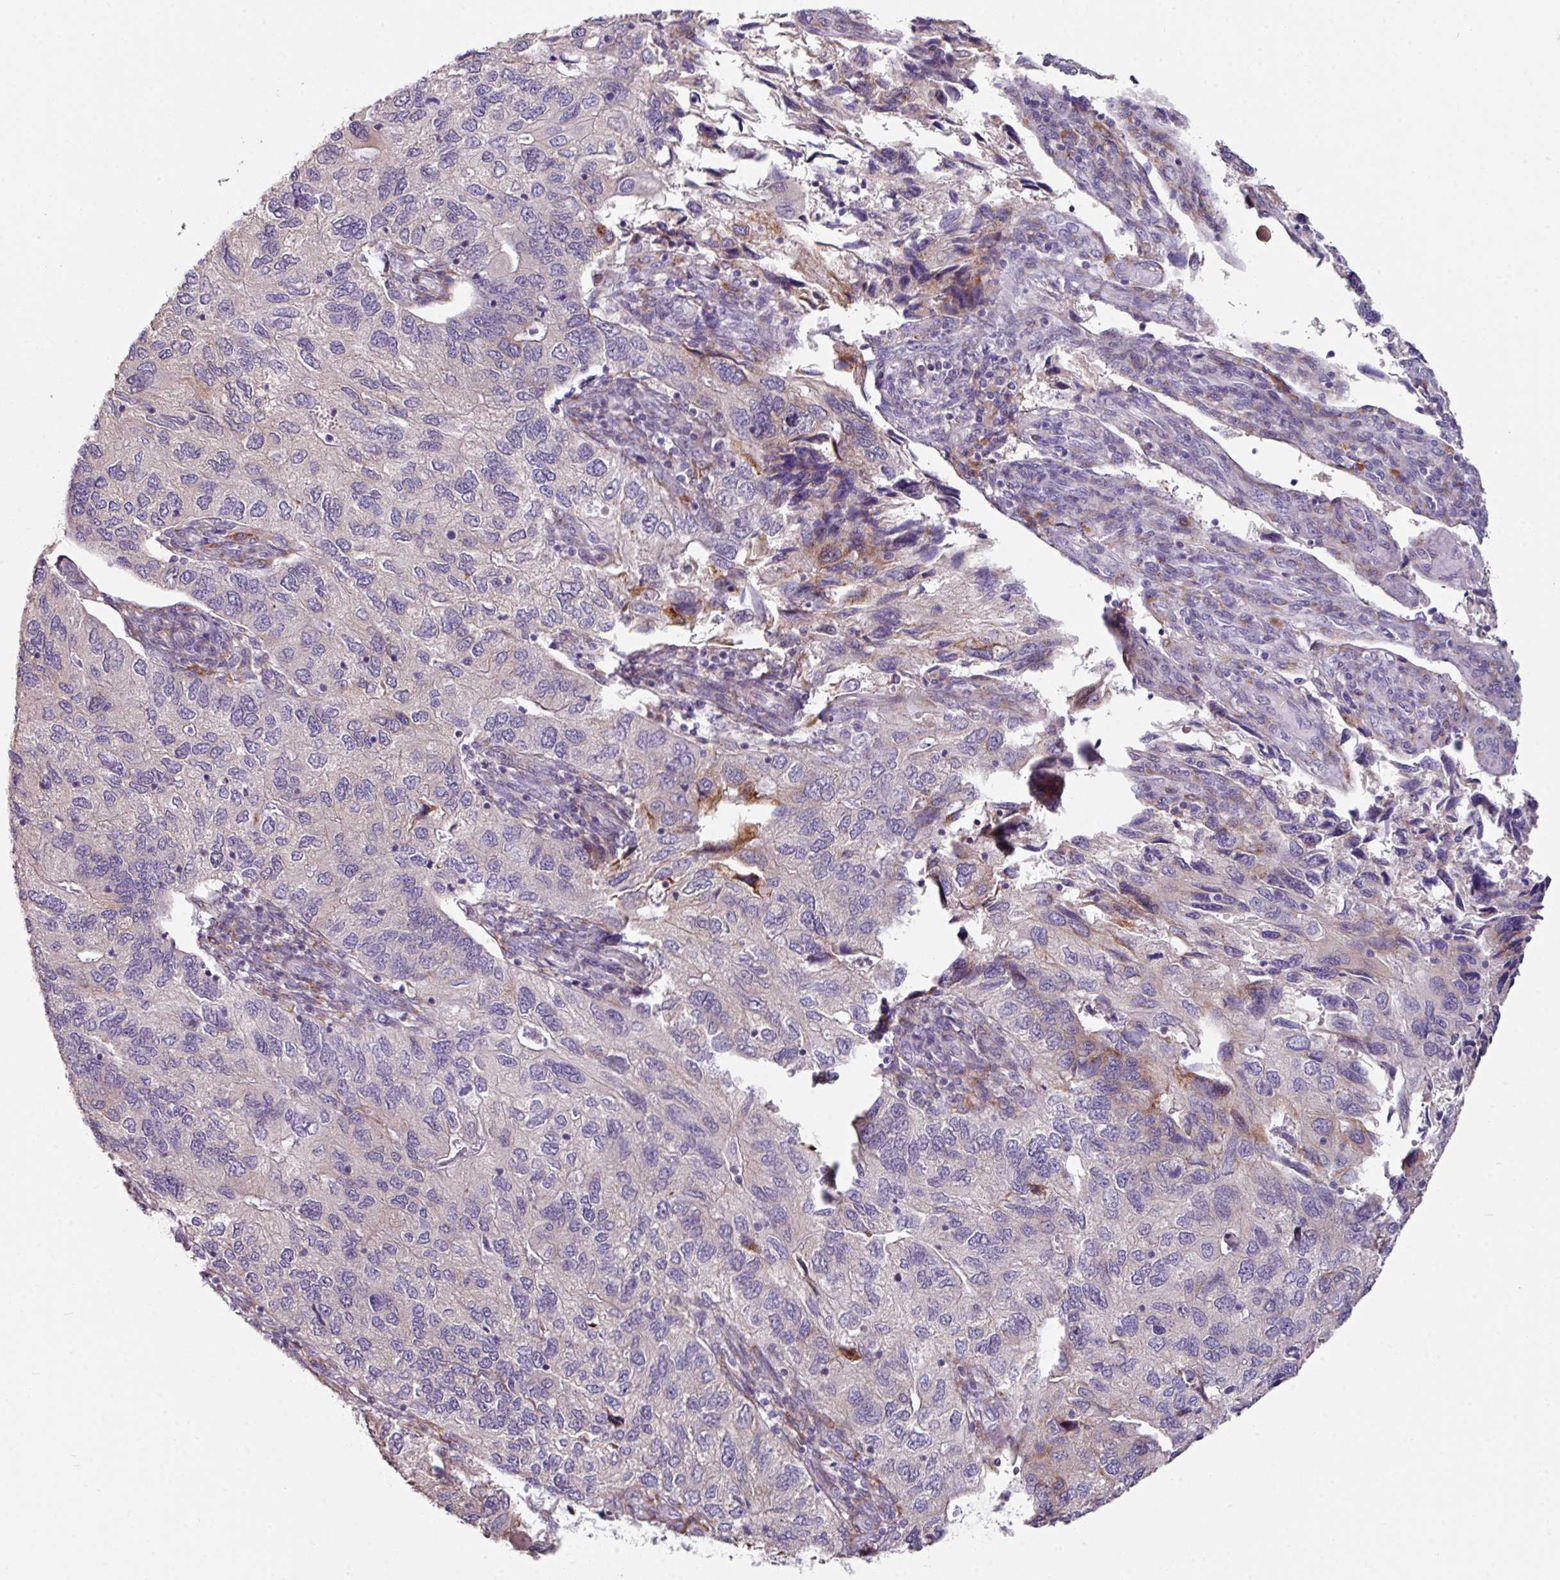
{"staining": {"intensity": "weak", "quantity": "<25%", "location": "cytoplasmic/membranous"}, "tissue": "endometrial cancer", "cell_type": "Tumor cells", "image_type": "cancer", "snomed": [{"axis": "morphology", "description": "Carcinoma, NOS"}, {"axis": "topography", "description": "Uterus"}], "caption": "Human carcinoma (endometrial) stained for a protein using immunohistochemistry (IHC) displays no positivity in tumor cells.", "gene": "BMS1", "patient": {"sex": "female", "age": 76}}